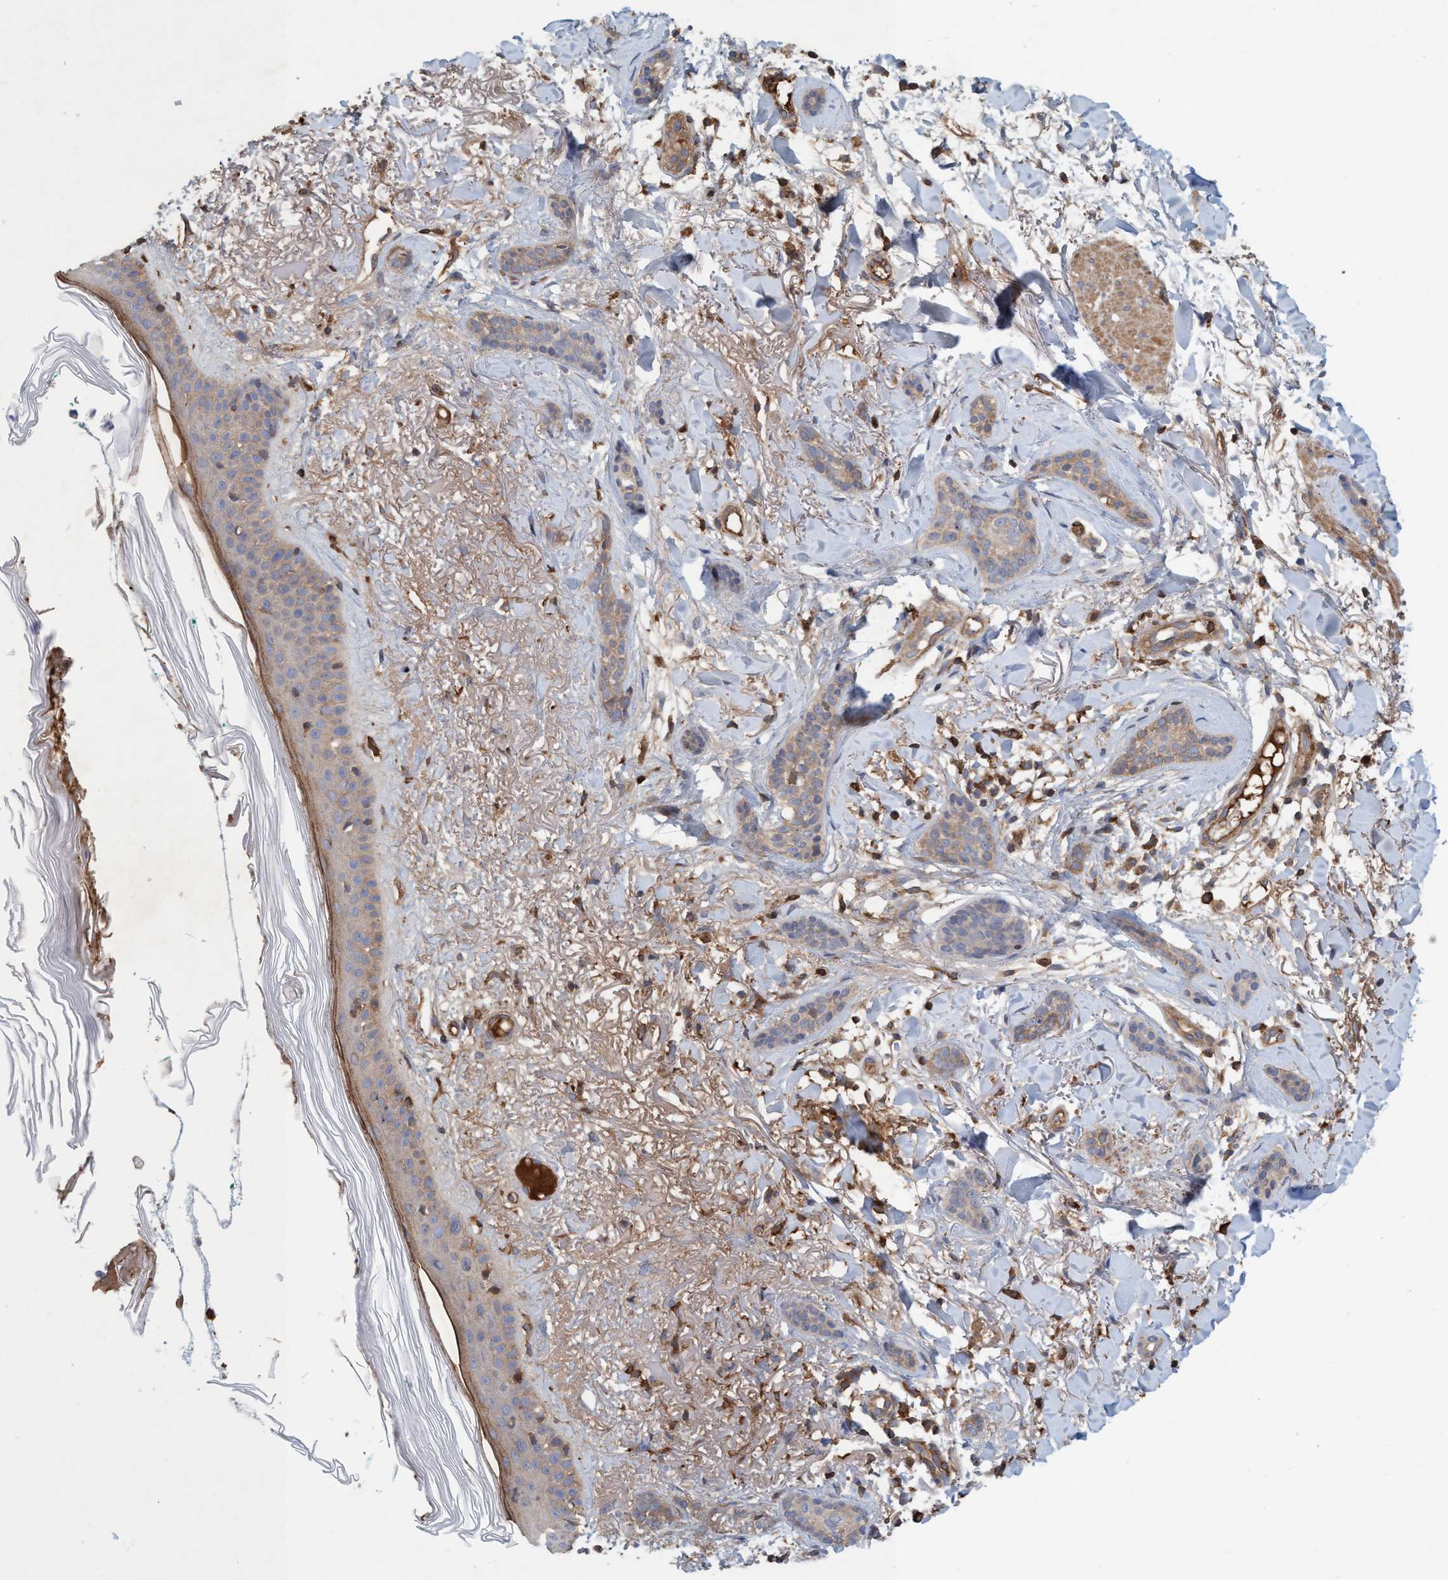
{"staining": {"intensity": "moderate", "quantity": ">75%", "location": "cytoplasmic/membranous"}, "tissue": "skin cancer", "cell_type": "Tumor cells", "image_type": "cancer", "snomed": [{"axis": "morphology", "description": "Basal cell carcinoma"}, {"axis": "morphology", "description": "Adnexal tumor, benign"}, {"axis": "topography", "description": "Skin"}], "caption": "Skin basal cell carcinoma was stained to show a protein in brown. There is medium levels of moderate cytoplasmic/membranous positivity in approximately >75% of tumor cells.", "gene": "SPECC1", "patient": {"sex": "female", "age": 42}}